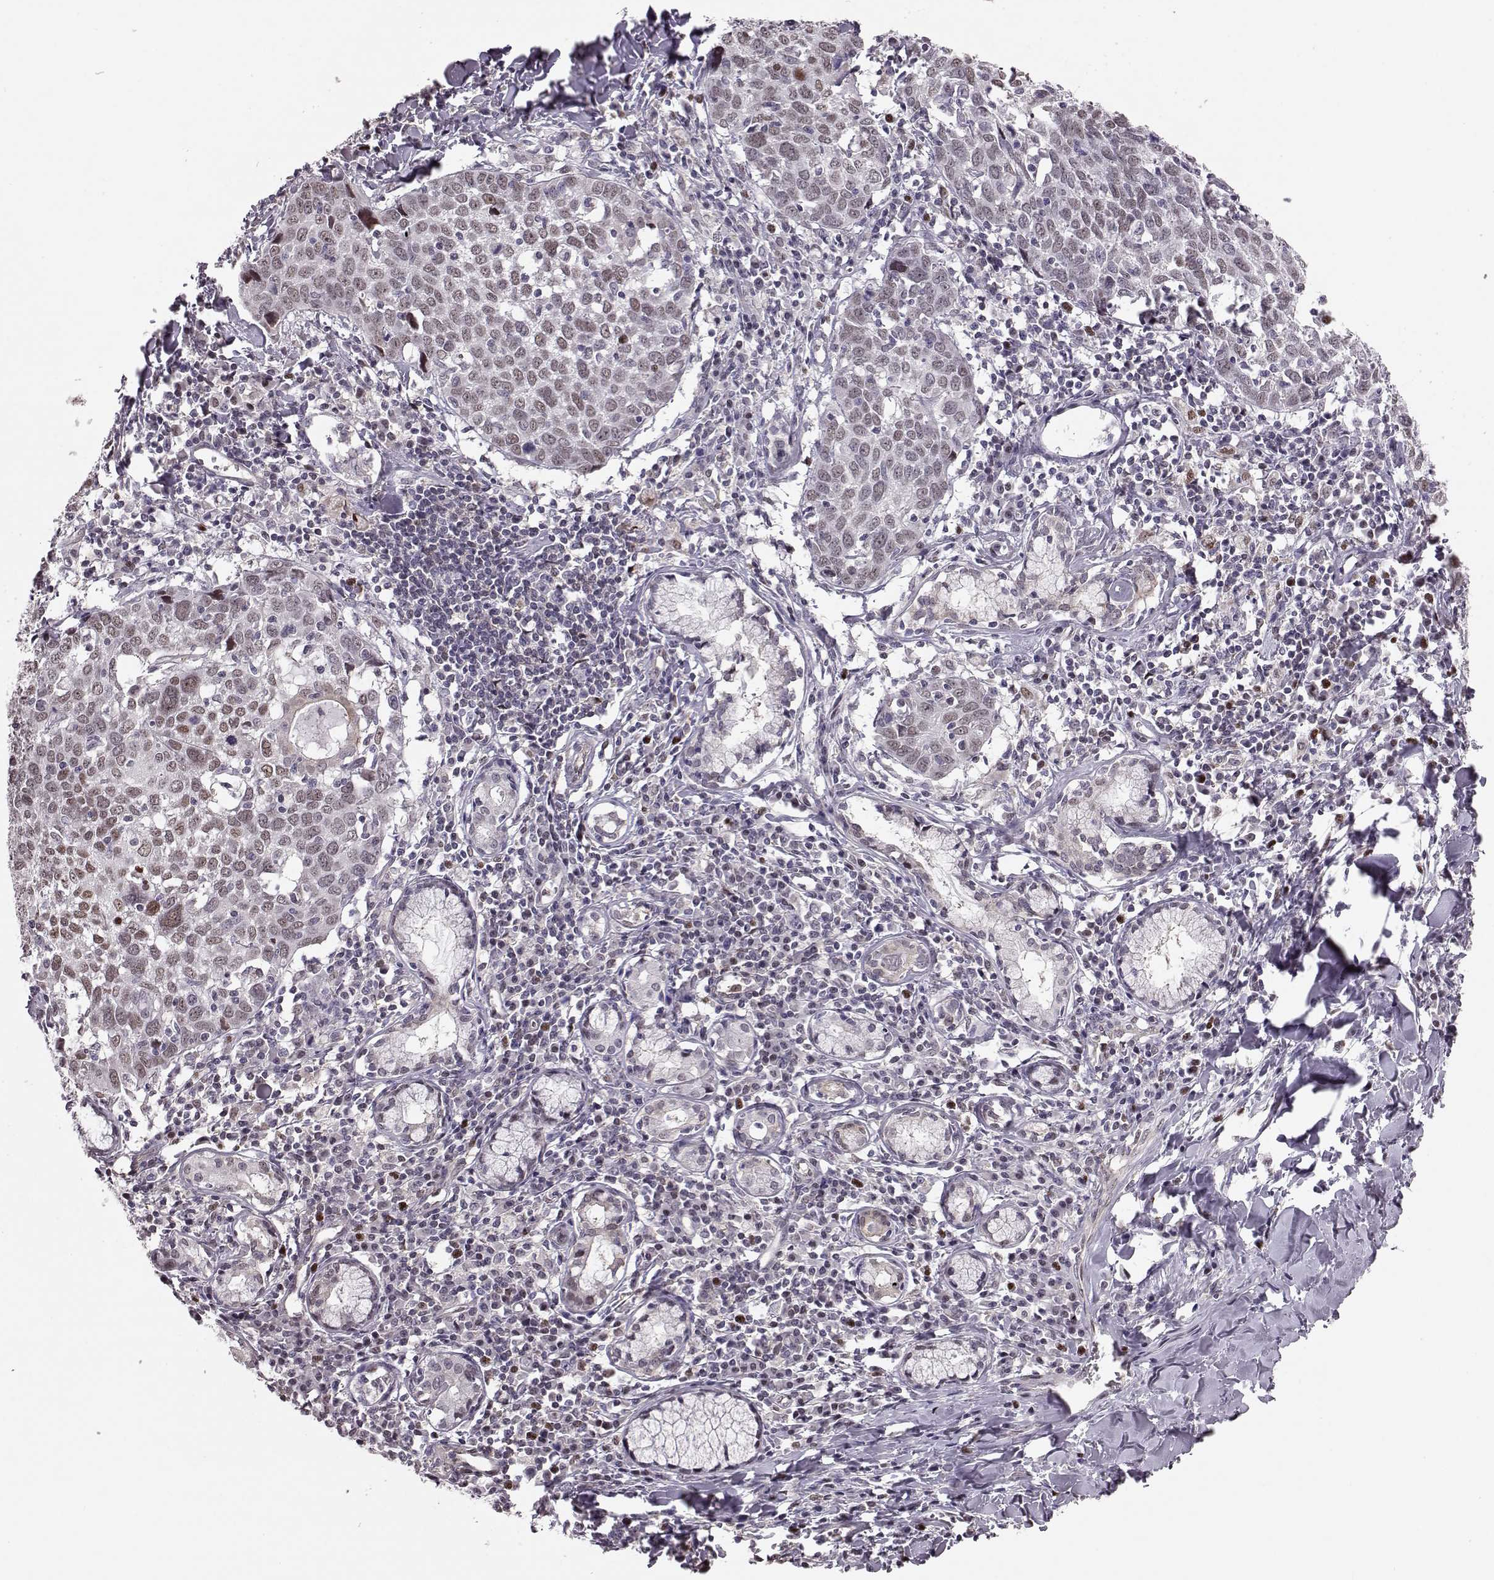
{"staining": {"intensity": "weak", "quantity": ">75%", "location": "nuclear"}, "tissue": "lung cancer", "cell_type": "Tumor cells", "image_type": "cancer", "snomed": [{"axis": "morphology", "description": "Squamous cell carcinoma, NOS"}, {"axis": "topography", "description": "Lung"}], "caption": "This image exhibits IHC staining of human lung cancer, with low weak nuclear expression in about >75% of tumor cells.", "gene": "KLF6", "patient": {"sex": "male", "age": 57}}